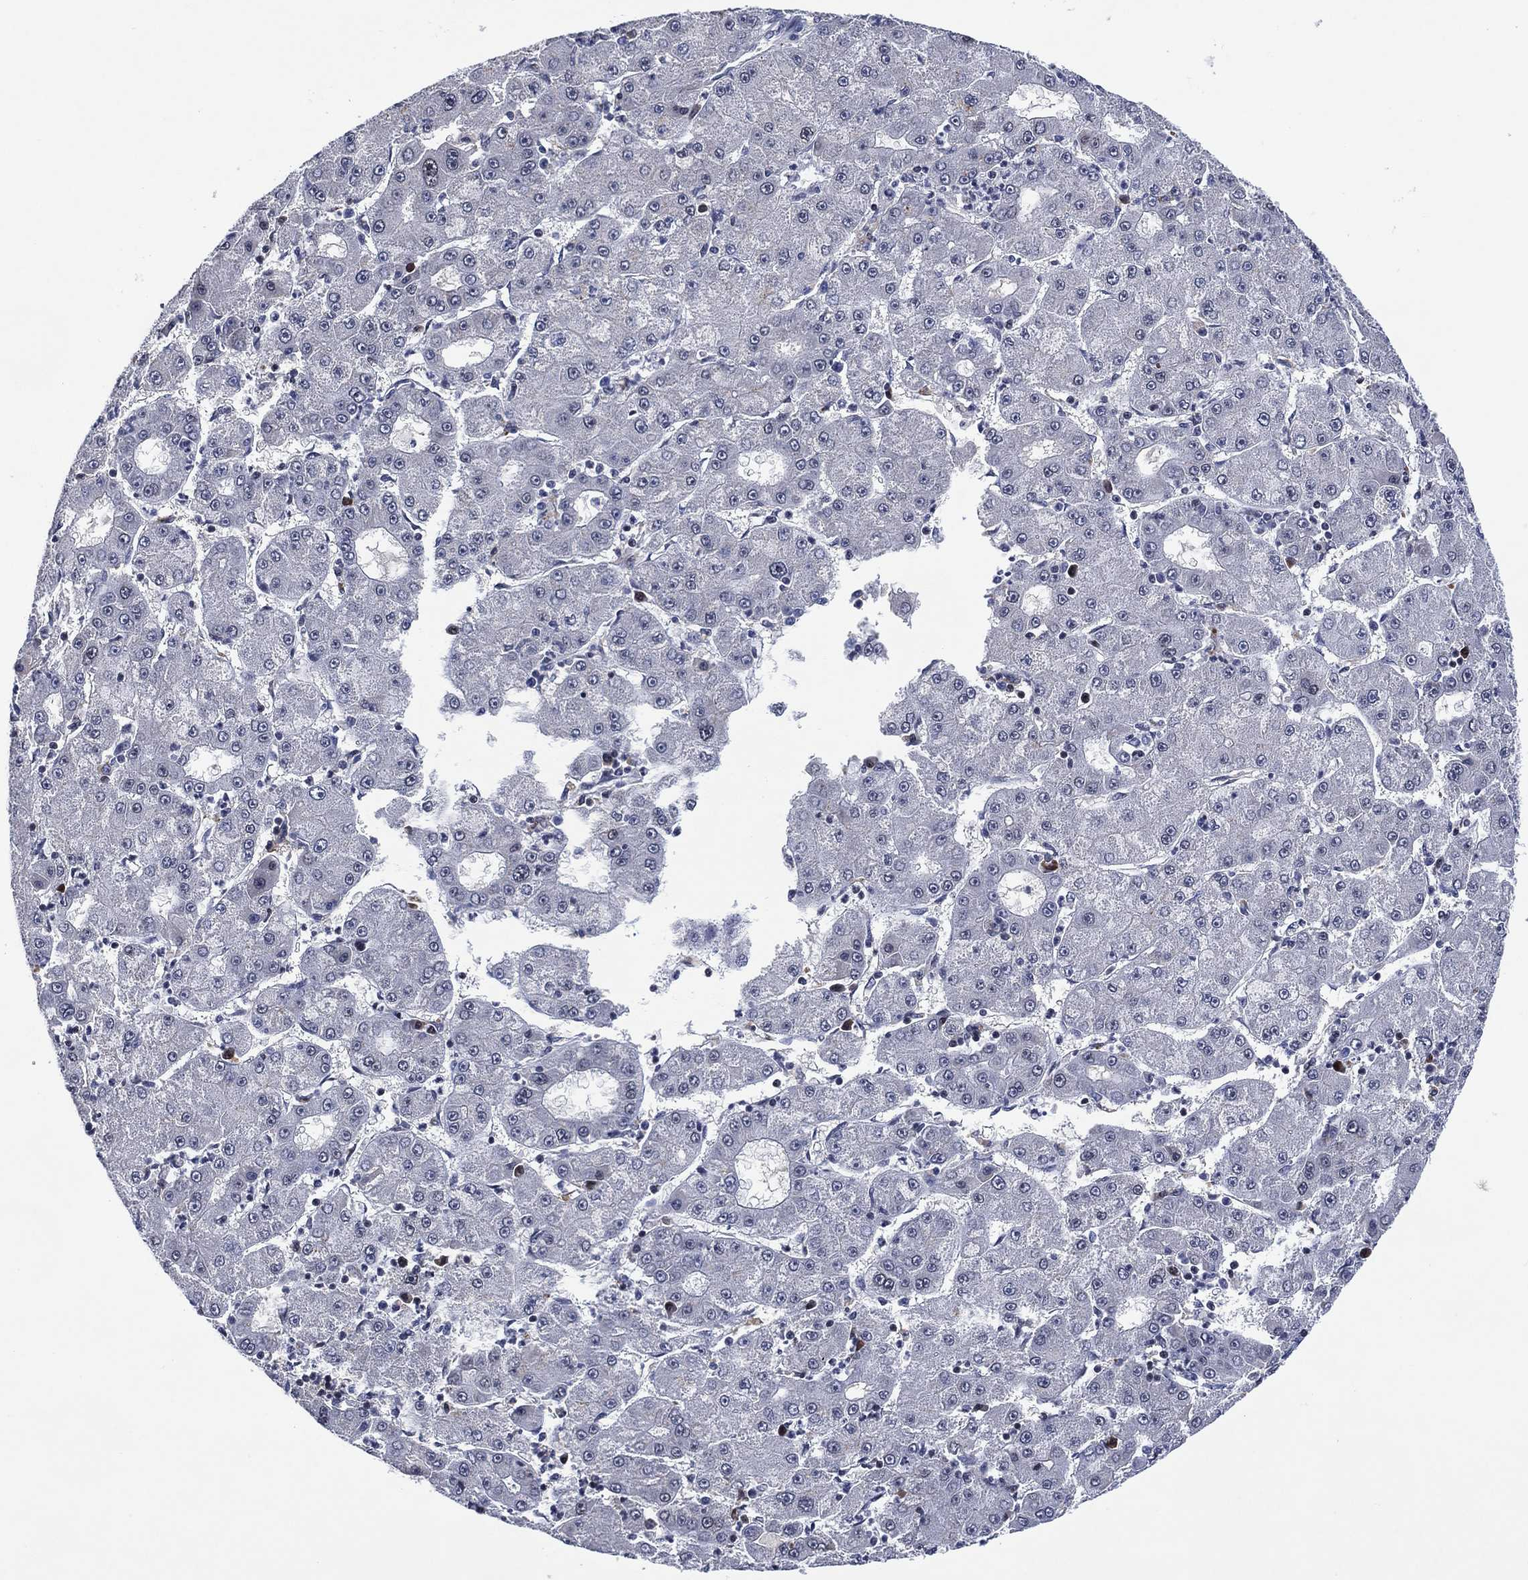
{"staining": {"intensity": "negative", "quantity": "none", "location": "none"}, "tissue": "liver cancer", "cell_type": "Tumor cells", "image_type": "cancer", "snomed": [{"axis": "morphology", "description": "Carcinoma, Hepatocellular, NOS"}, {"axis": "topography", "description": "Liver"}], "caption": "There is no significant expression in tumor cells of hepatocellular carcinoma (liver).", "gene": "USP26", "patient": {"sex": "male", "age": 73}}